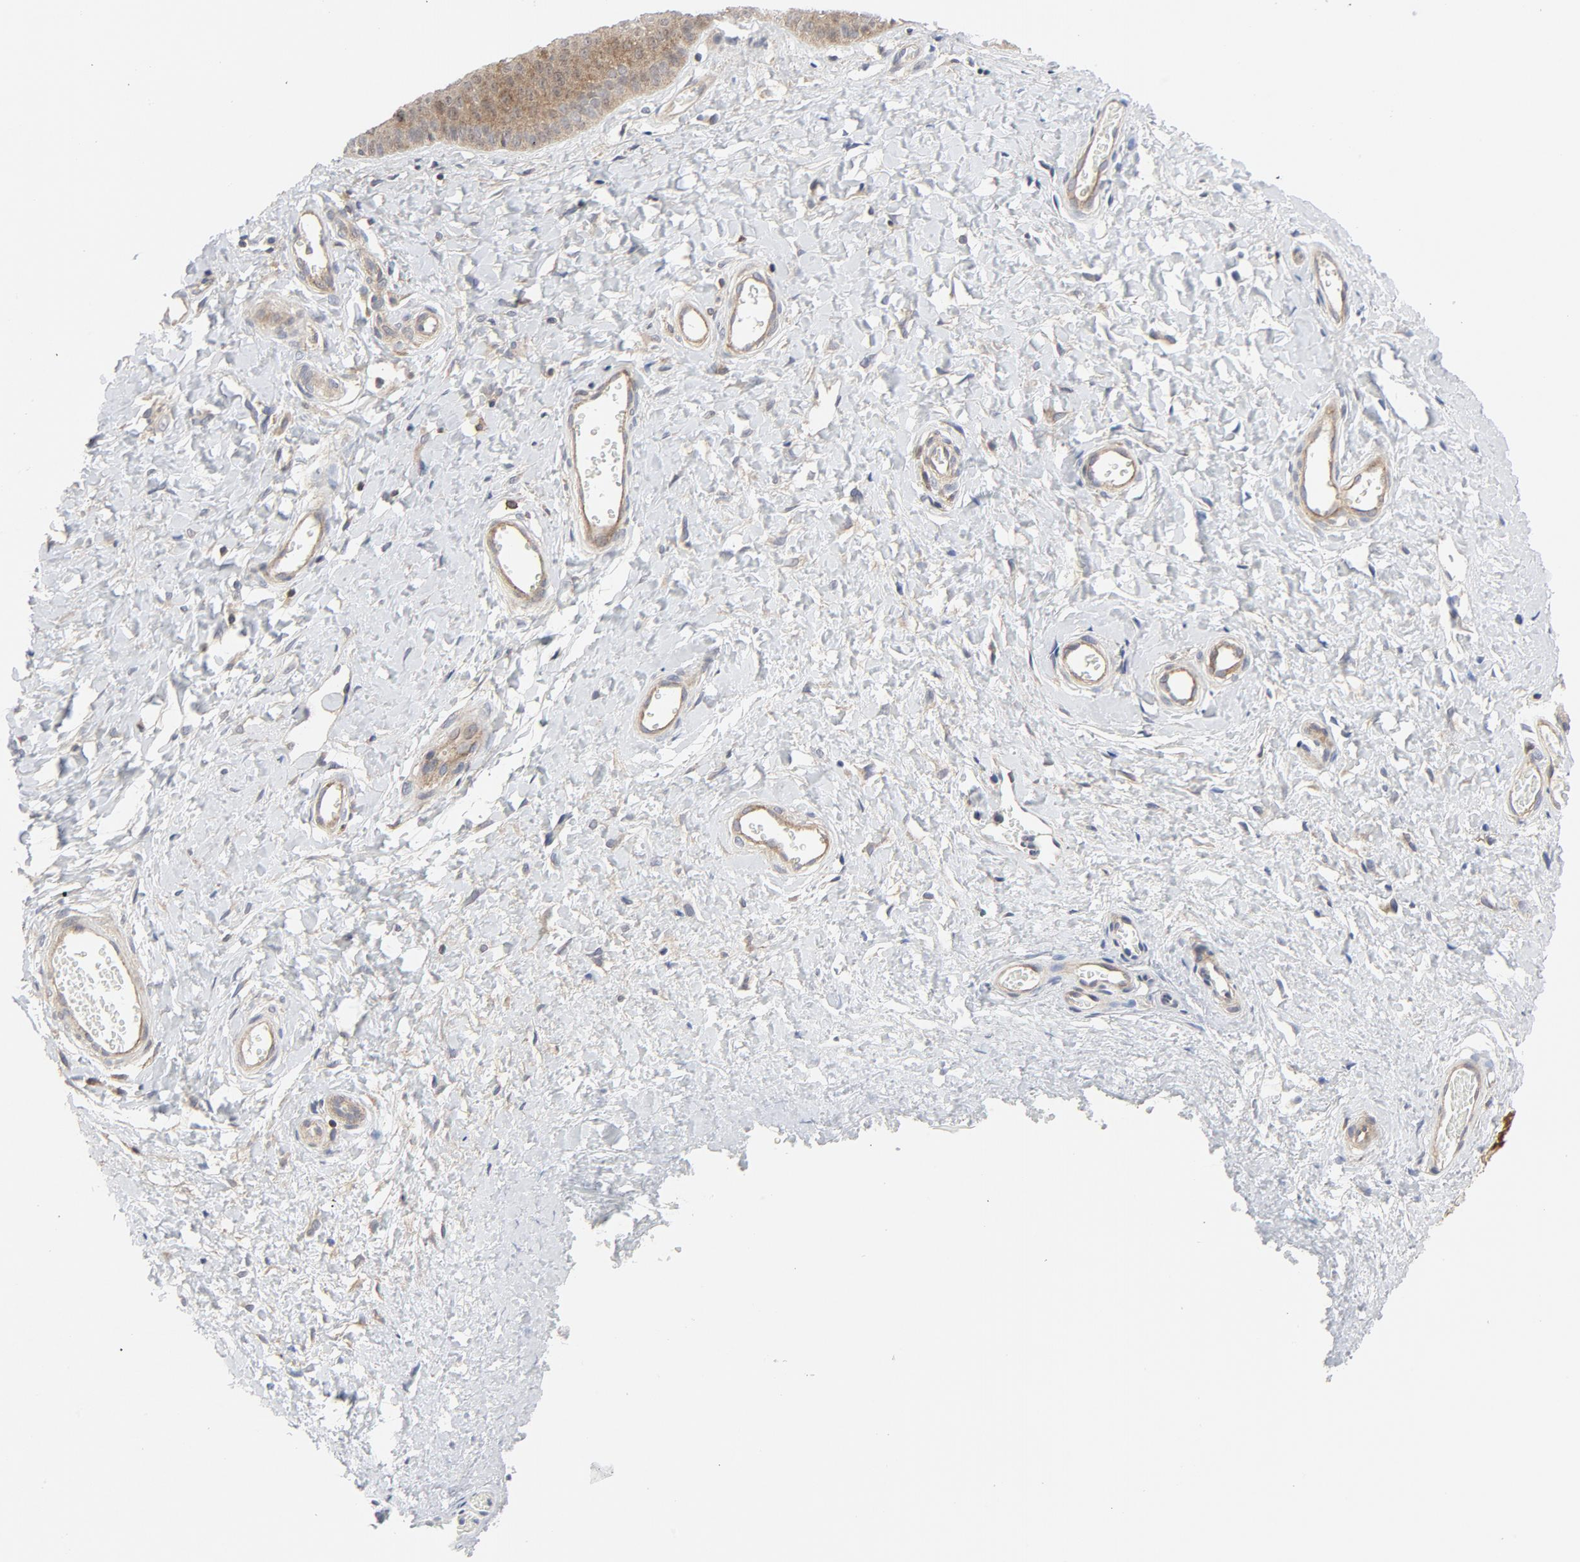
{"staining": {"intensity": "moderate", "quantity": ">75%", "location": "cytoplasmic/membranous,nuclear"}, "tissue": "cervix", "cell_type": "Glandular cells", "image_type": "normal", "snomed": [{"axis": "morphology", "description": "Normal tissue, NOS"}, {"axis": "topography", "description": "Cervix"}], "caption": "Brown immunohistochemical staining in normal human cervix demonstrates moderate cytoplasmic/membranous,nuclear expression in about >75% of glandular cells. (IHC, brightfield microscopy, high magnification).", "gene": "MAP2K7", "patient": {"sex": "female", "age": 55}}